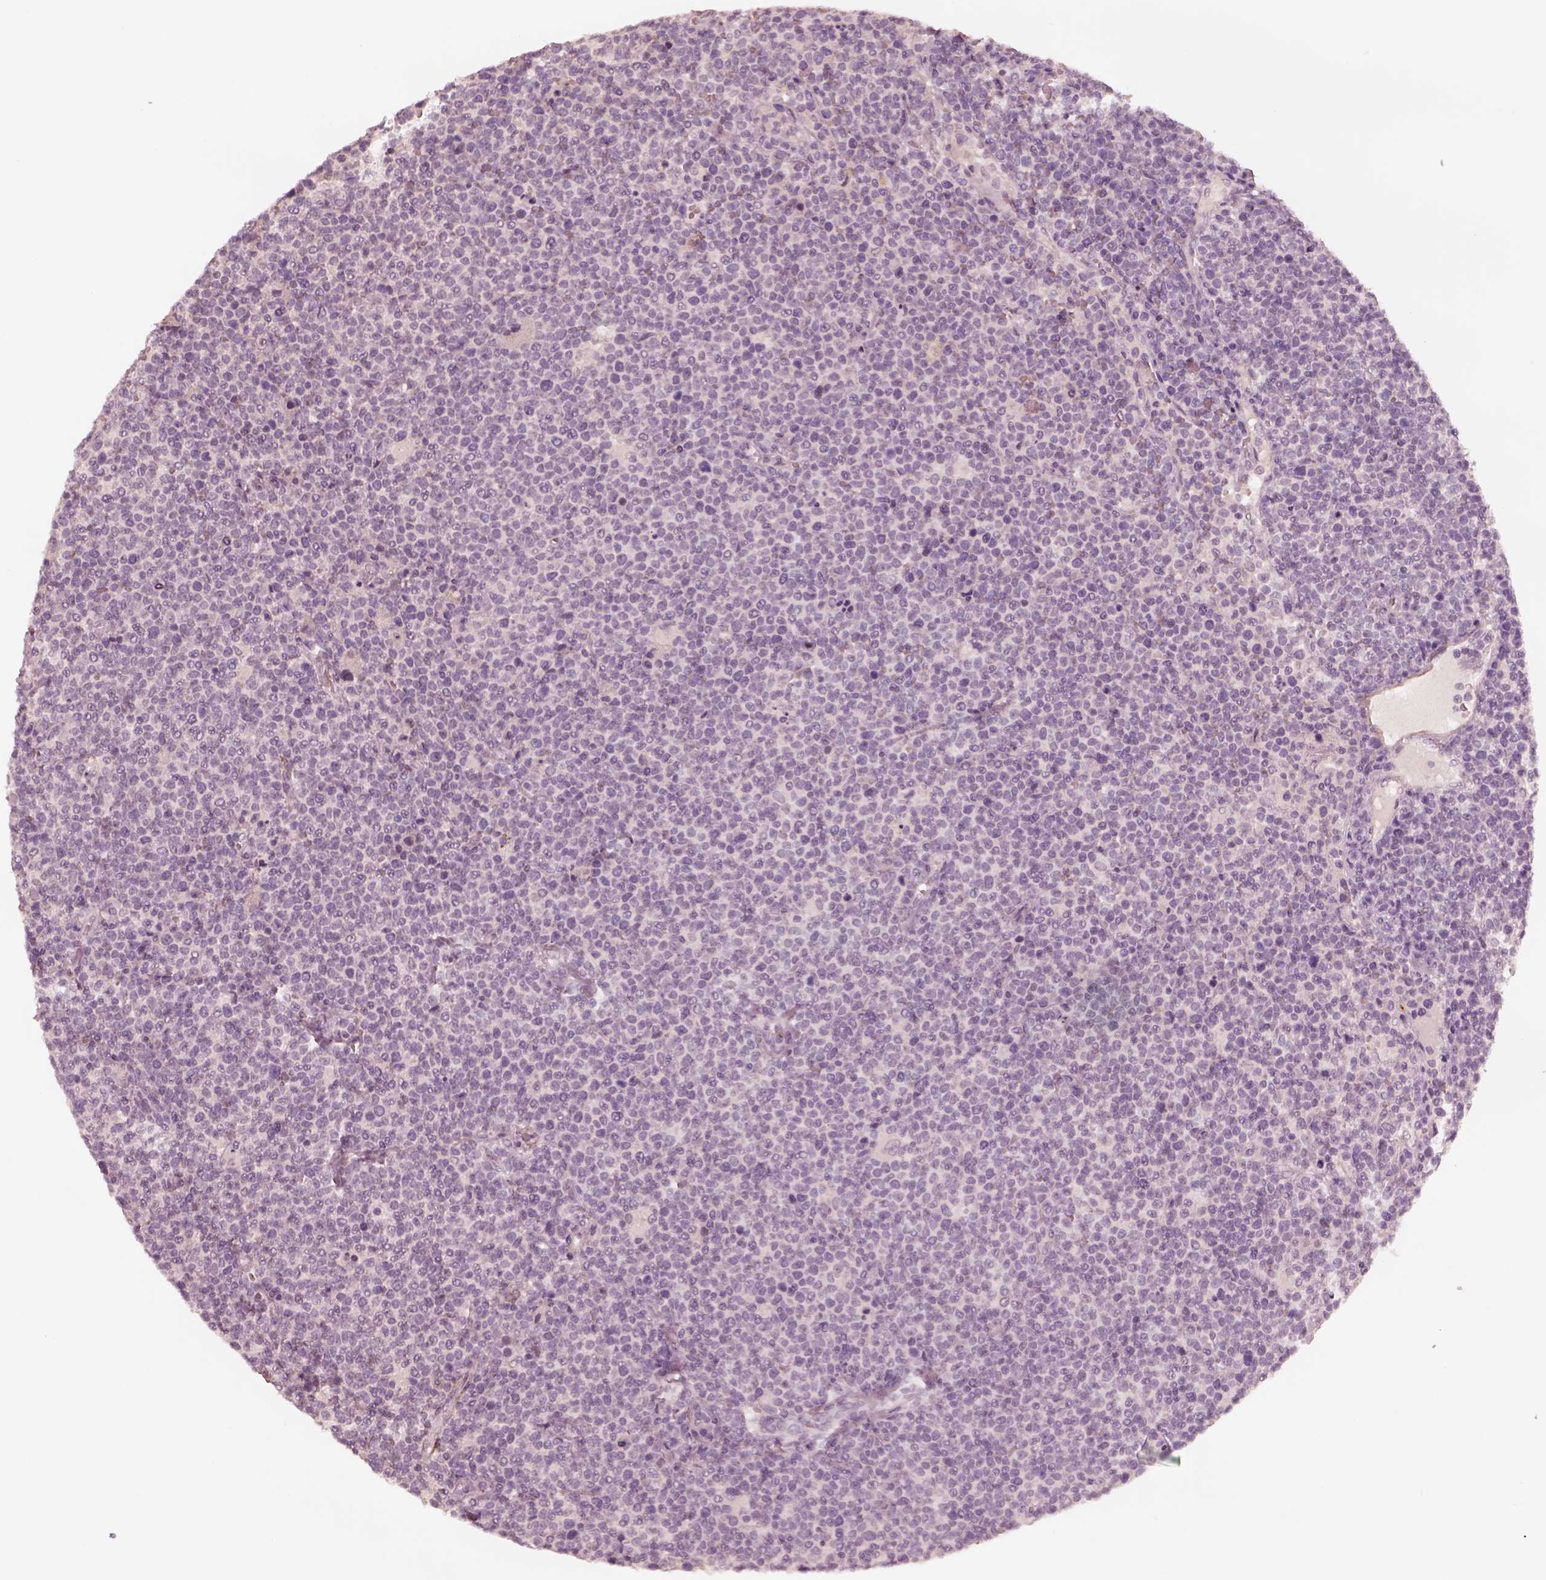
{"staining": {"intensity": "negative", "quantity": "none", "location": "none"}, "tissue": "lymphoma", "cell_type": "Tumor cells", "image_type": "cancer", "snomed": [{"axis": "morphology", "description": "Malignant lymphoma, non-Hodgkin's type, High grade"}, {"axis": "topography", "description": "Lymph node"}], "caption": "IHC of lymphoma shows no staining in tumor cells.", "gene": "DNAAF9", "patient": {"sex": "male", "age": 61}}